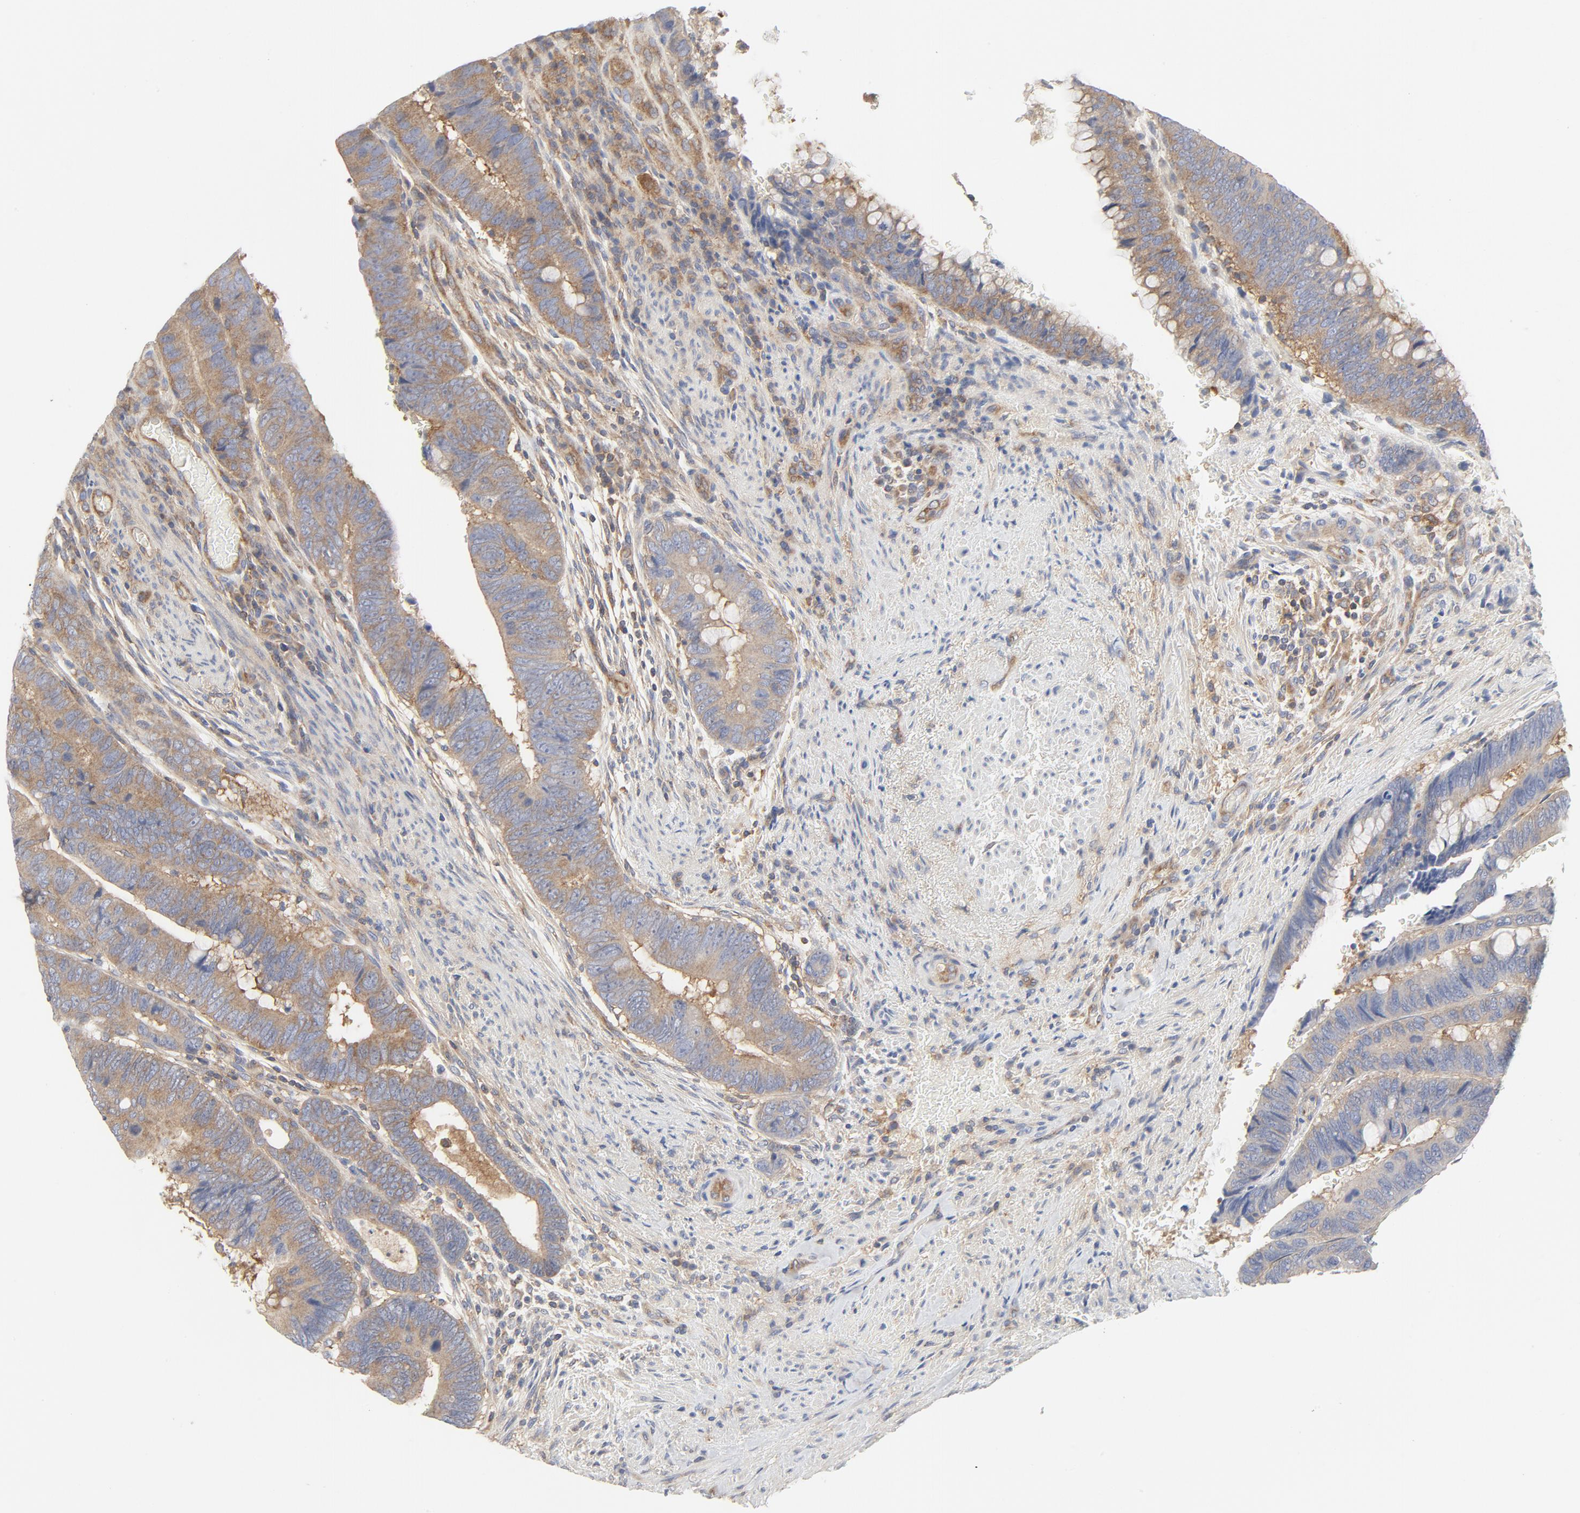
{"staining": {"intensity": "moderate", "quantity": "25%-75%", "location": "cytoplasmic/membranous"}, "tissue": "colorectal cancer", "cell_type": "Tumor cells", "image_type": "cancer", "snomed": [{"axis": "morphology", "description": "Normal tissue, NOS"}, {"axis": "morphology", "description": "Adenocarcinoma, NOS"}, {"axis": "topography", "description": "Rectum"}], "caption": "Brown immunohistochemical staining in human adenocarcinoma (colorectal) displays moderate cytoplasmic/membranous expression in about 25%-75% of tumor cells.", "gene": "RABEP1", "patient": {"sex": "male", "age": 92}}